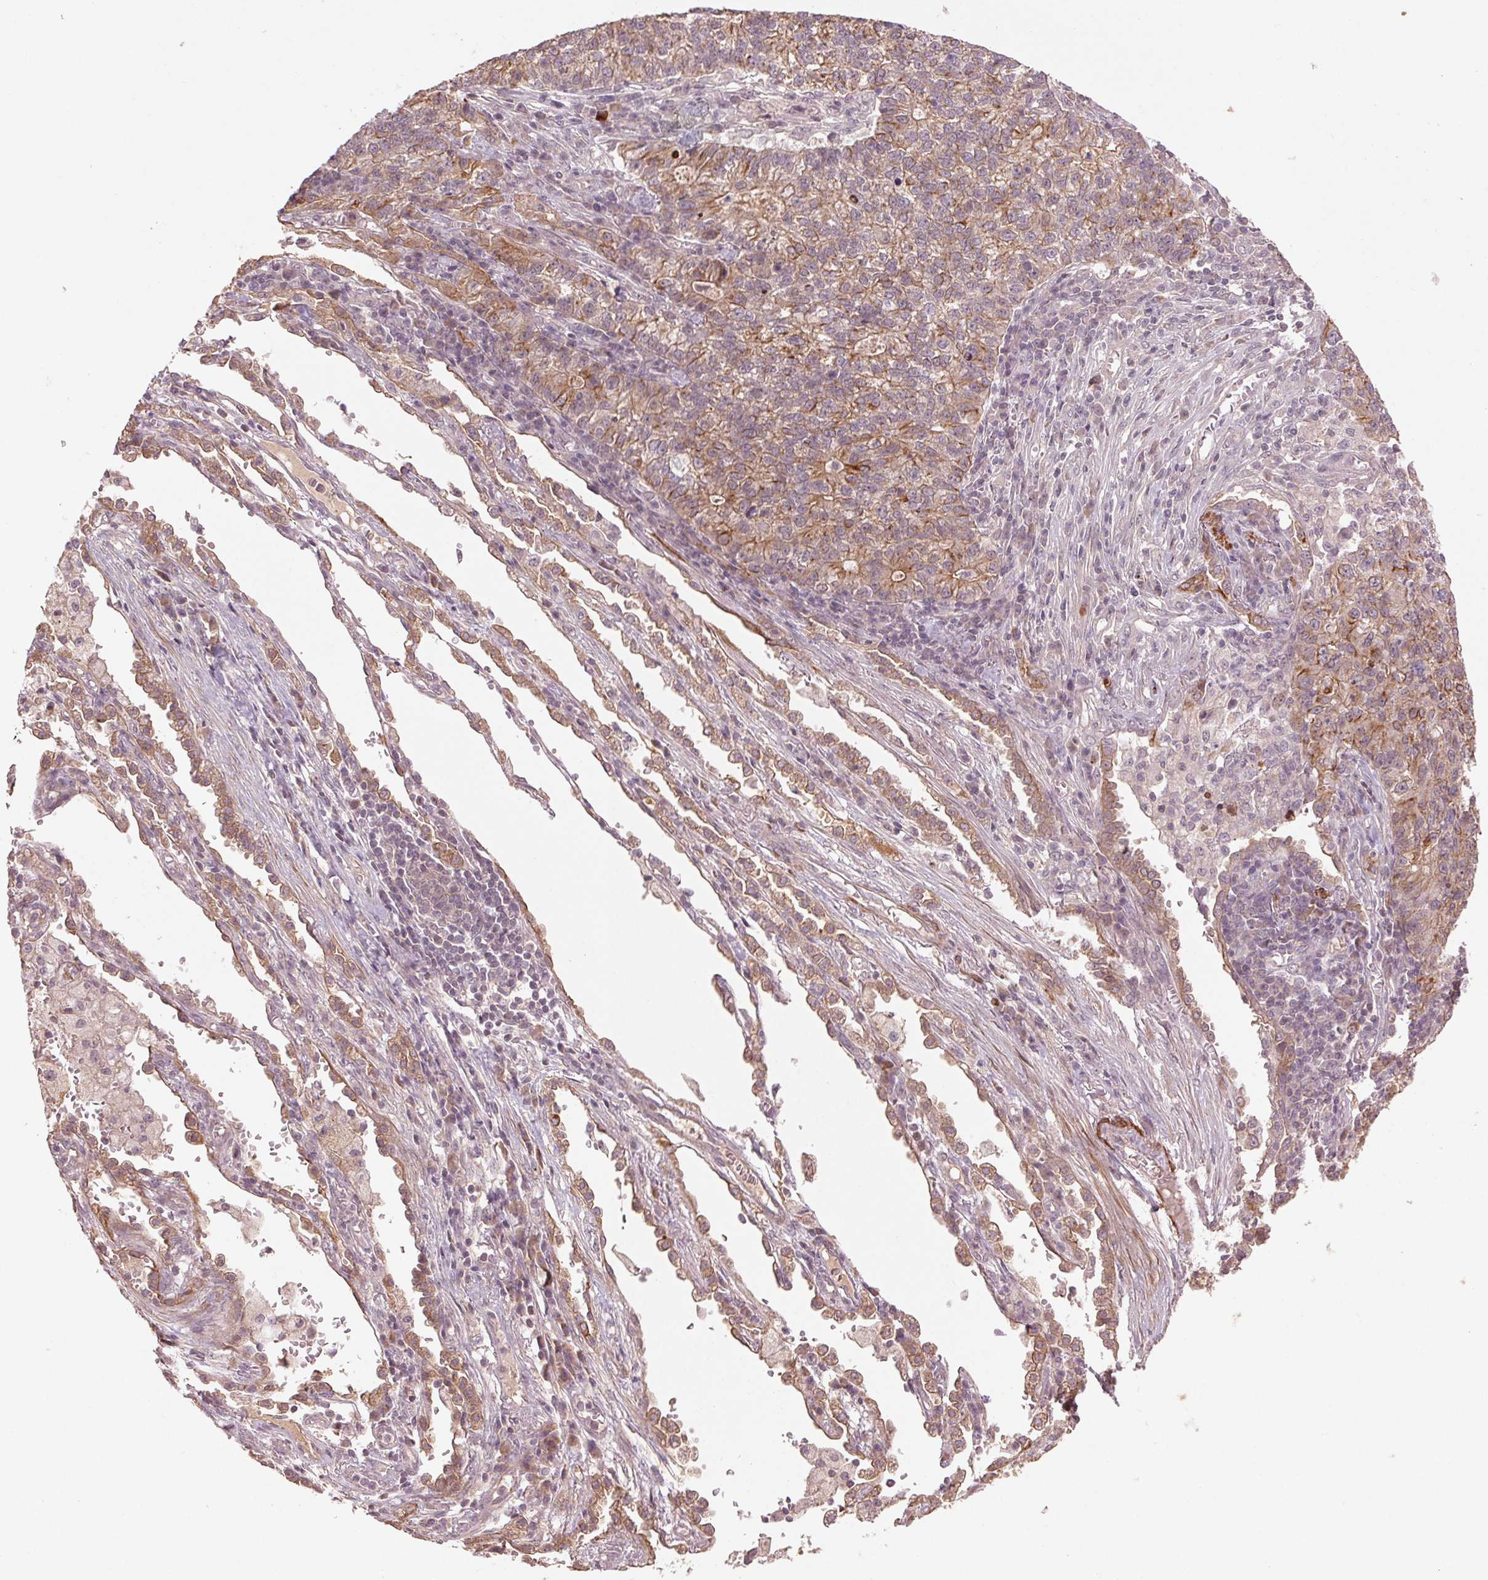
{"staining": {"intensity": "moderate", "quantity": "25%-75%", "location": "cytoplasmic/membranous"}, "tissue": "lung cancer", "cell_type": "Tumor cells", "image_type": "cancer", "snomed": [{"axis": "morphology", "description": "Adenocarcinoma, NOS"}, {"axis": "topography", "description": "Lung"}], "caption": "Immunohistochemical staining of lung adenocarcinoma reveals medium levels of moderate cytoplasmic/membranous protein expression in about 25%-75% of tumor cells.", "gene": "SMLR1", "patient": {"sex": "male", "age": 57}}